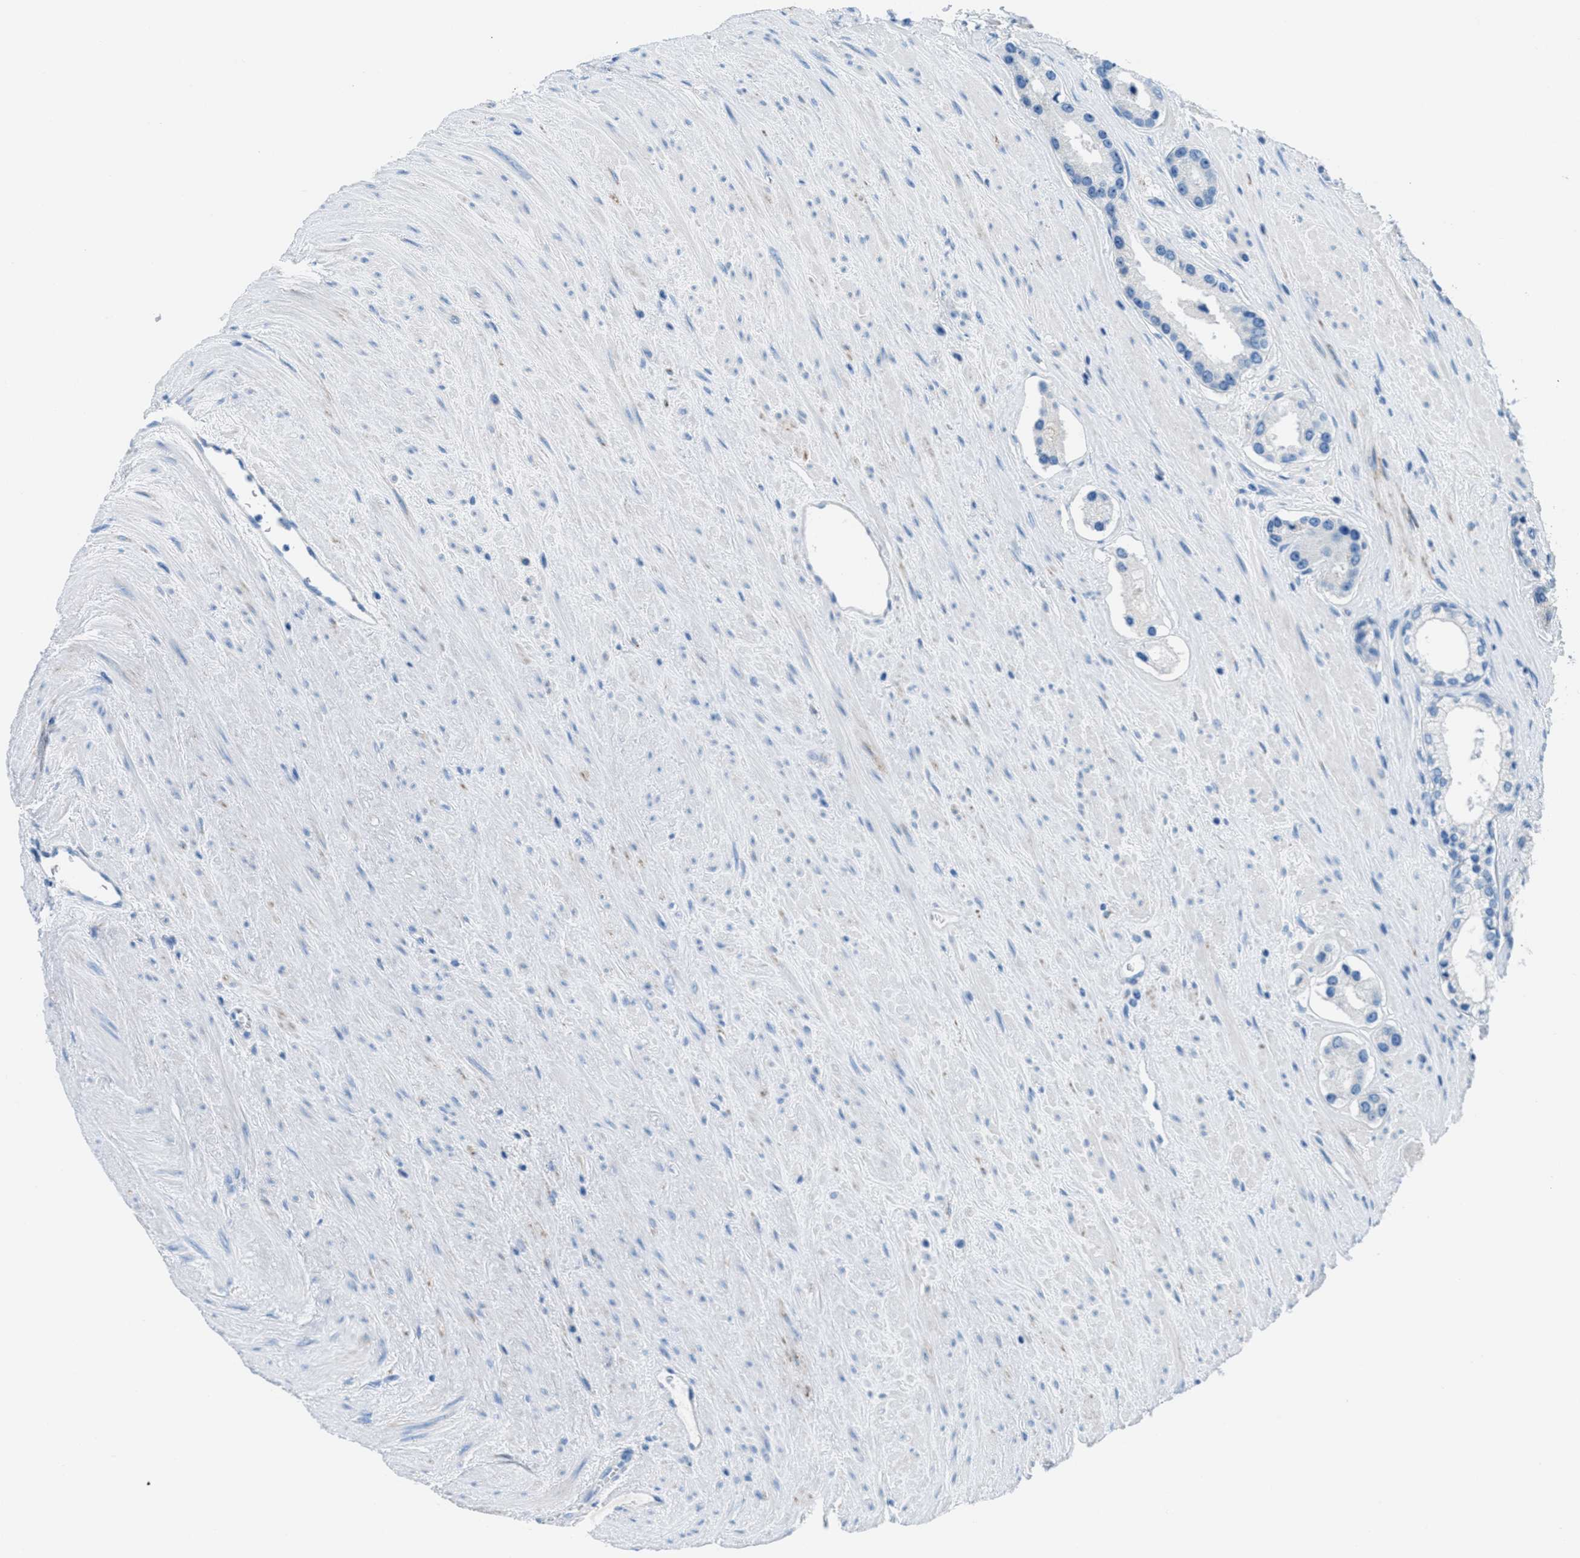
{"staining": {"intensity": "negative", "quantity": "none", "location": "none"}, "tissue": "prostate cancer", "cell_type": "Tumor cells", "image_type": "cancer", "snomed": [{"axis": "morphology", "description": "Adenocarcinoma, High grade"}, {"axis": "topography", "description": "Prostate"}], "caption": "Immunohistochemical staining of high-grade adenocarcinoma (prostate) shows no significant expression in tumor cells.", "gene": "MGARP", "patient": {"sex": "male", "age": 71}}